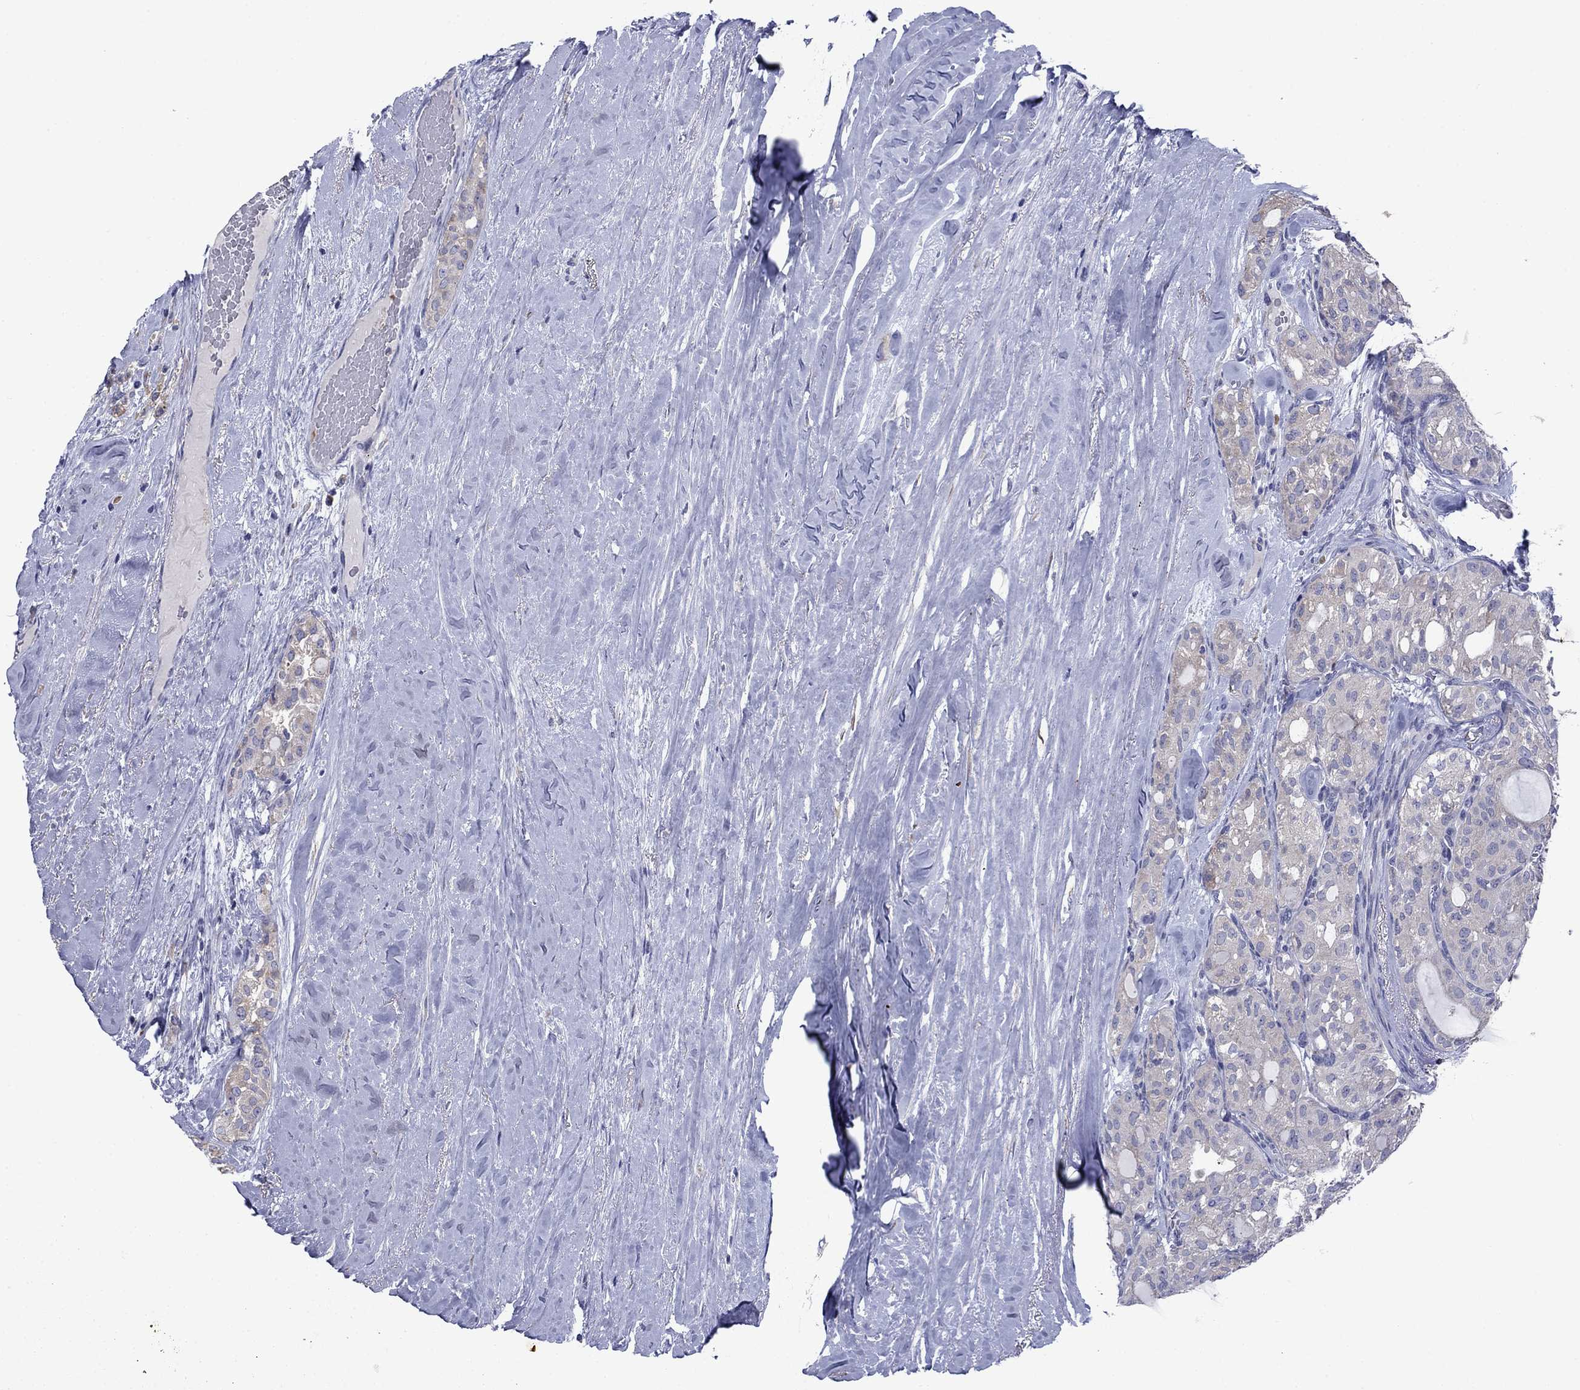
{"staining": {"intensity": "negative", "quantity": "none", "location": "none"}, "tissue": "thyroid cancer", "cell_type": "Tumor cells", "image_type": "cancer", "snomed": [{"axis": "morphology", "description": "Follicular adenoma carcinoma, NOS"}, {"axis": "topography", "description": "Thyroid gland"}], "caption": "Immunohistochemistry (IHC) micrograph of neoplastic tissue: thyroid follicular adenoma carcinoma stained with DAB demonstrates no significant protein staining in tumor cells.", "gene": "TMPRSS11A", "patient": {"sex": "male", "age": 75}}